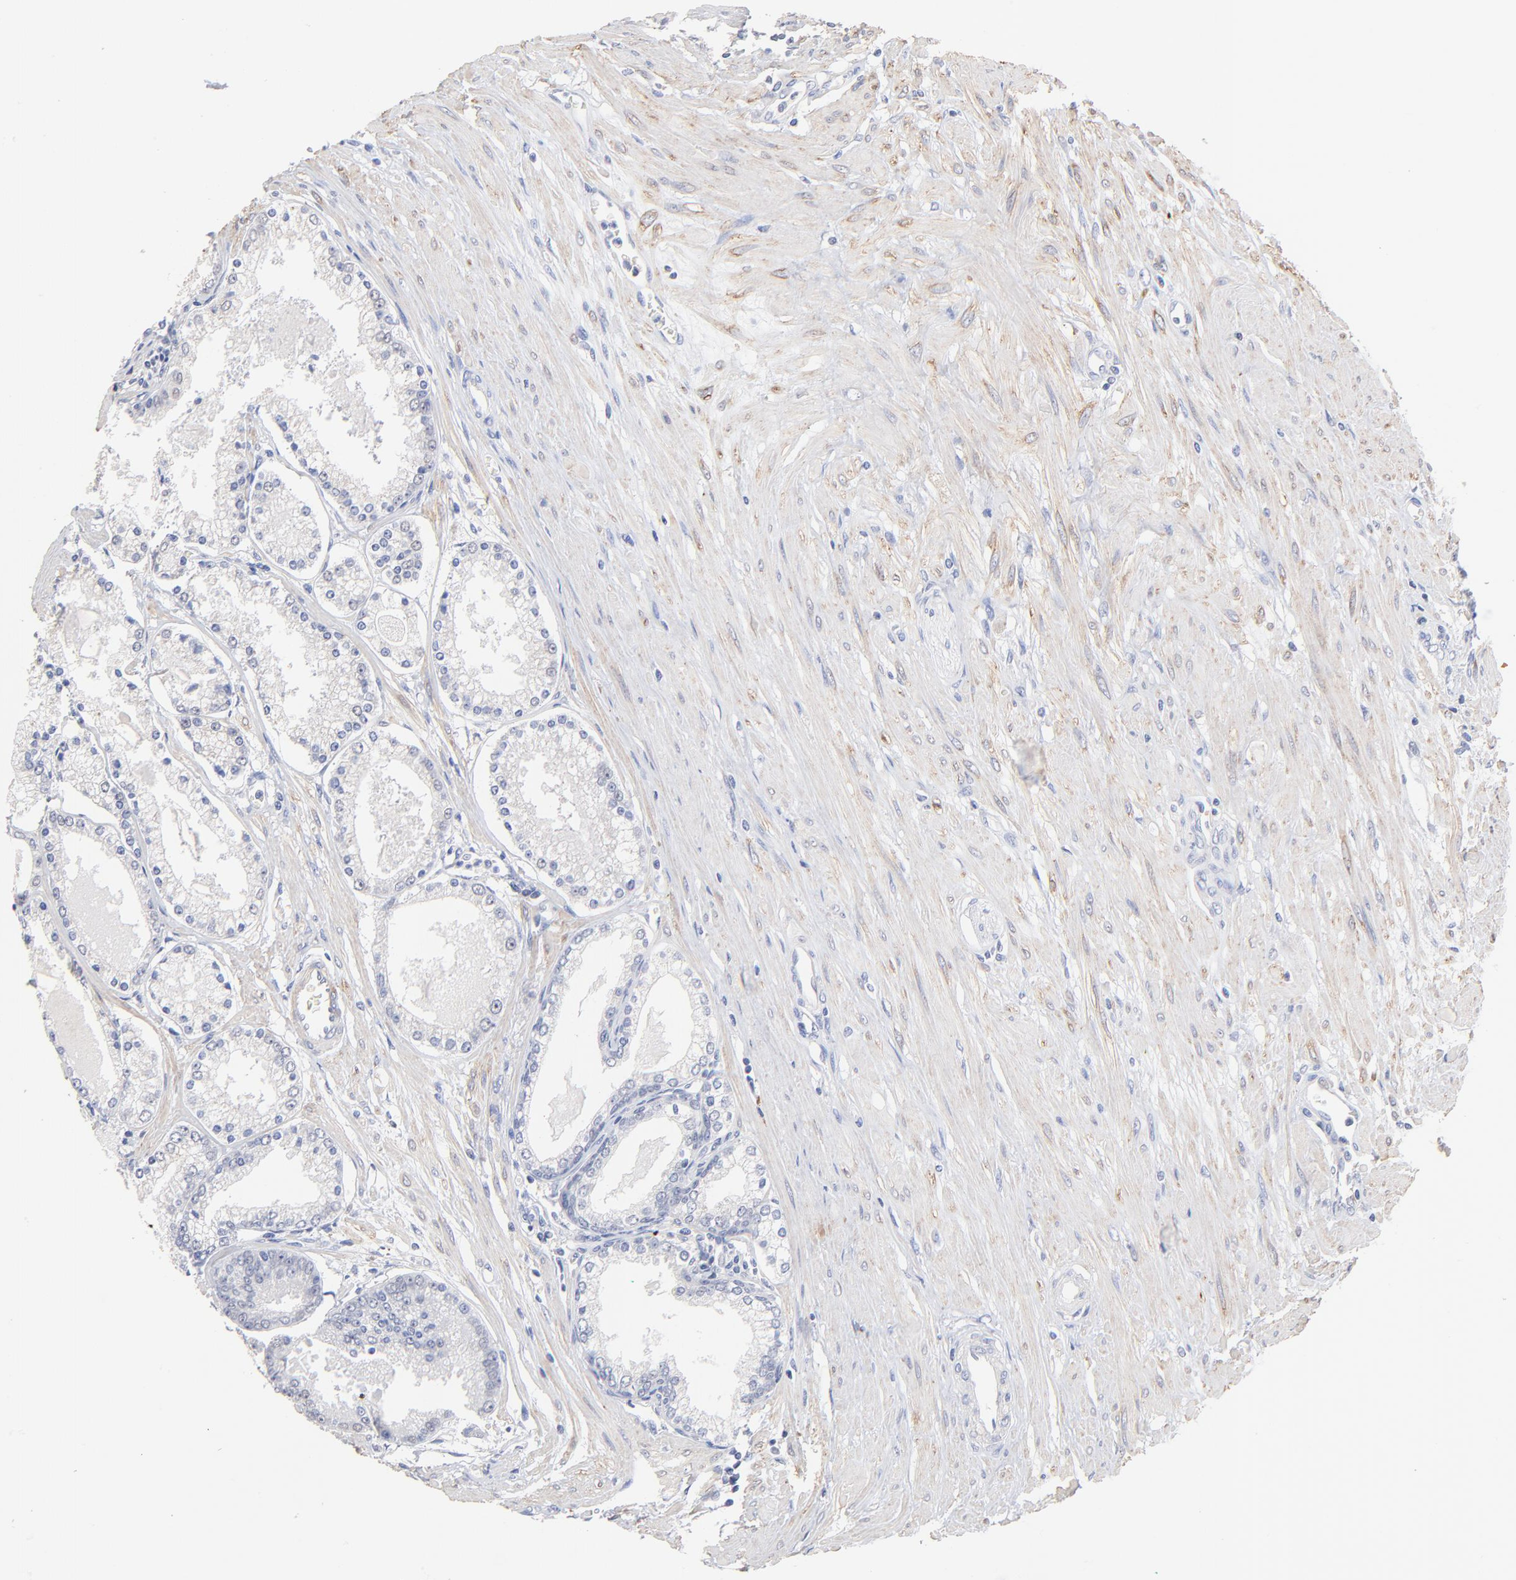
{"staining": {"intensity": "negative", "quantity": "none", "location": "none"}, "tissue": "prostate cancer", "cell_type": "Tumor cells", "image_type": "cancer", "snomed": [{"axis": "morphology", "description": "Adenocarcinoma, Medium grade"}, {"axis": "topography", "description": "Prostate"}], "caption": "This is a micrograph of IHC staining of medium-grade adenocarcinoma (prostate), which shows no expression in tumor cells.", "gene": "TWNK", "patient": {"sex": "male", "age": 72}}